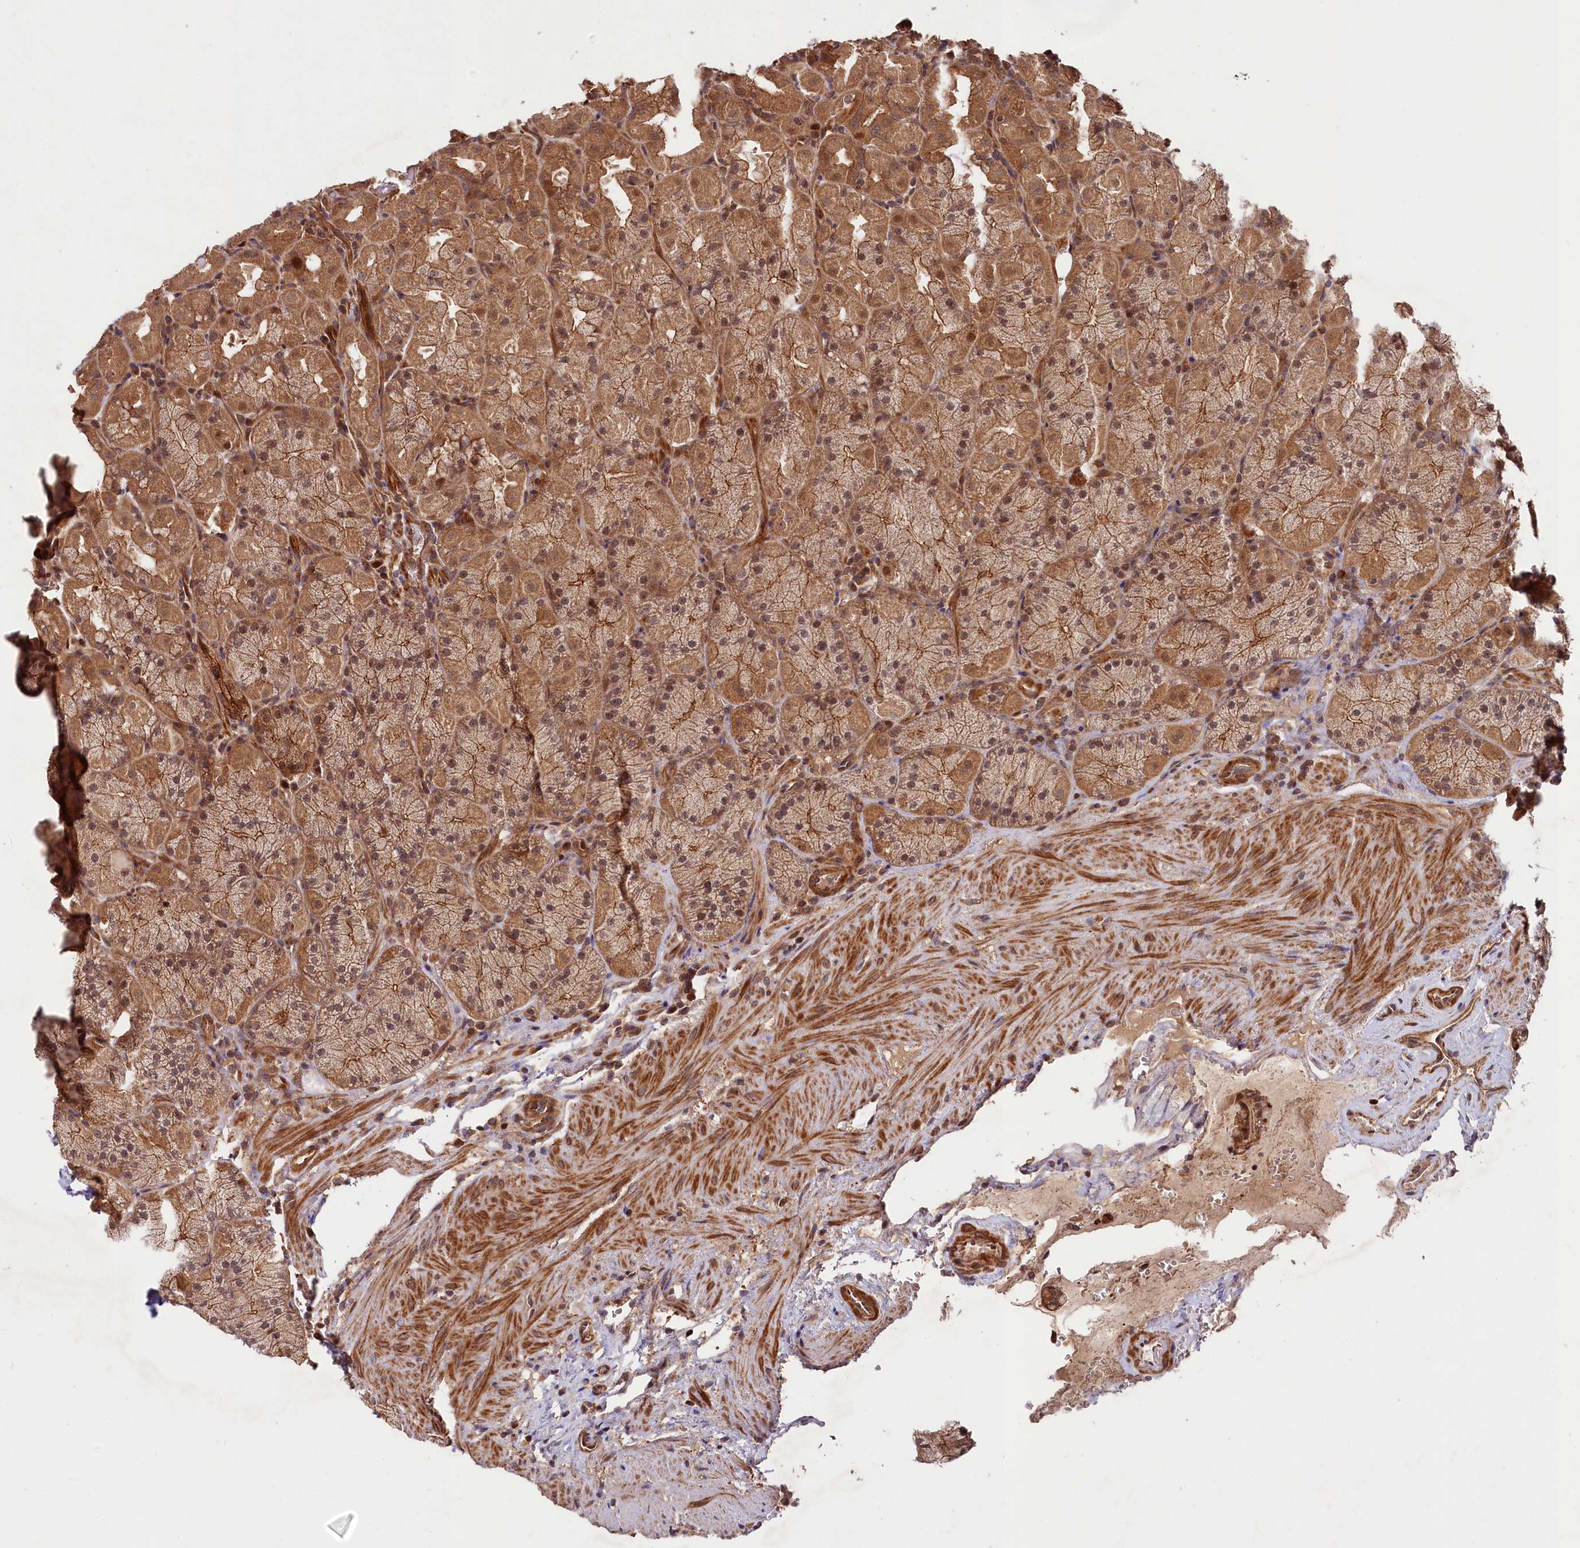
{"staining": {"intensity": "strong", "quantity": ">75%", "location": "cytoplasmic/membranous,nuclear"}, "tissue": "stomach", "cell_type": "Glandular cells", "image_type": "normal", "snomed": [{"axis": "morphology", "description": "Normal tissue, NOS"}, {"axis": "topography", "description": "Stomach, upper"}, {"axis": "topography", "description": "Stomach, lower"}], "caption": "Approximately >75% of glandular cells in benign stomach reveal strong cytoplasmic/membranous,nuclear protein positivity as visualized by brown immunohistochemical staining.", "gene": "NEDD1", "patient": {"sex": "male", "age": 80}}